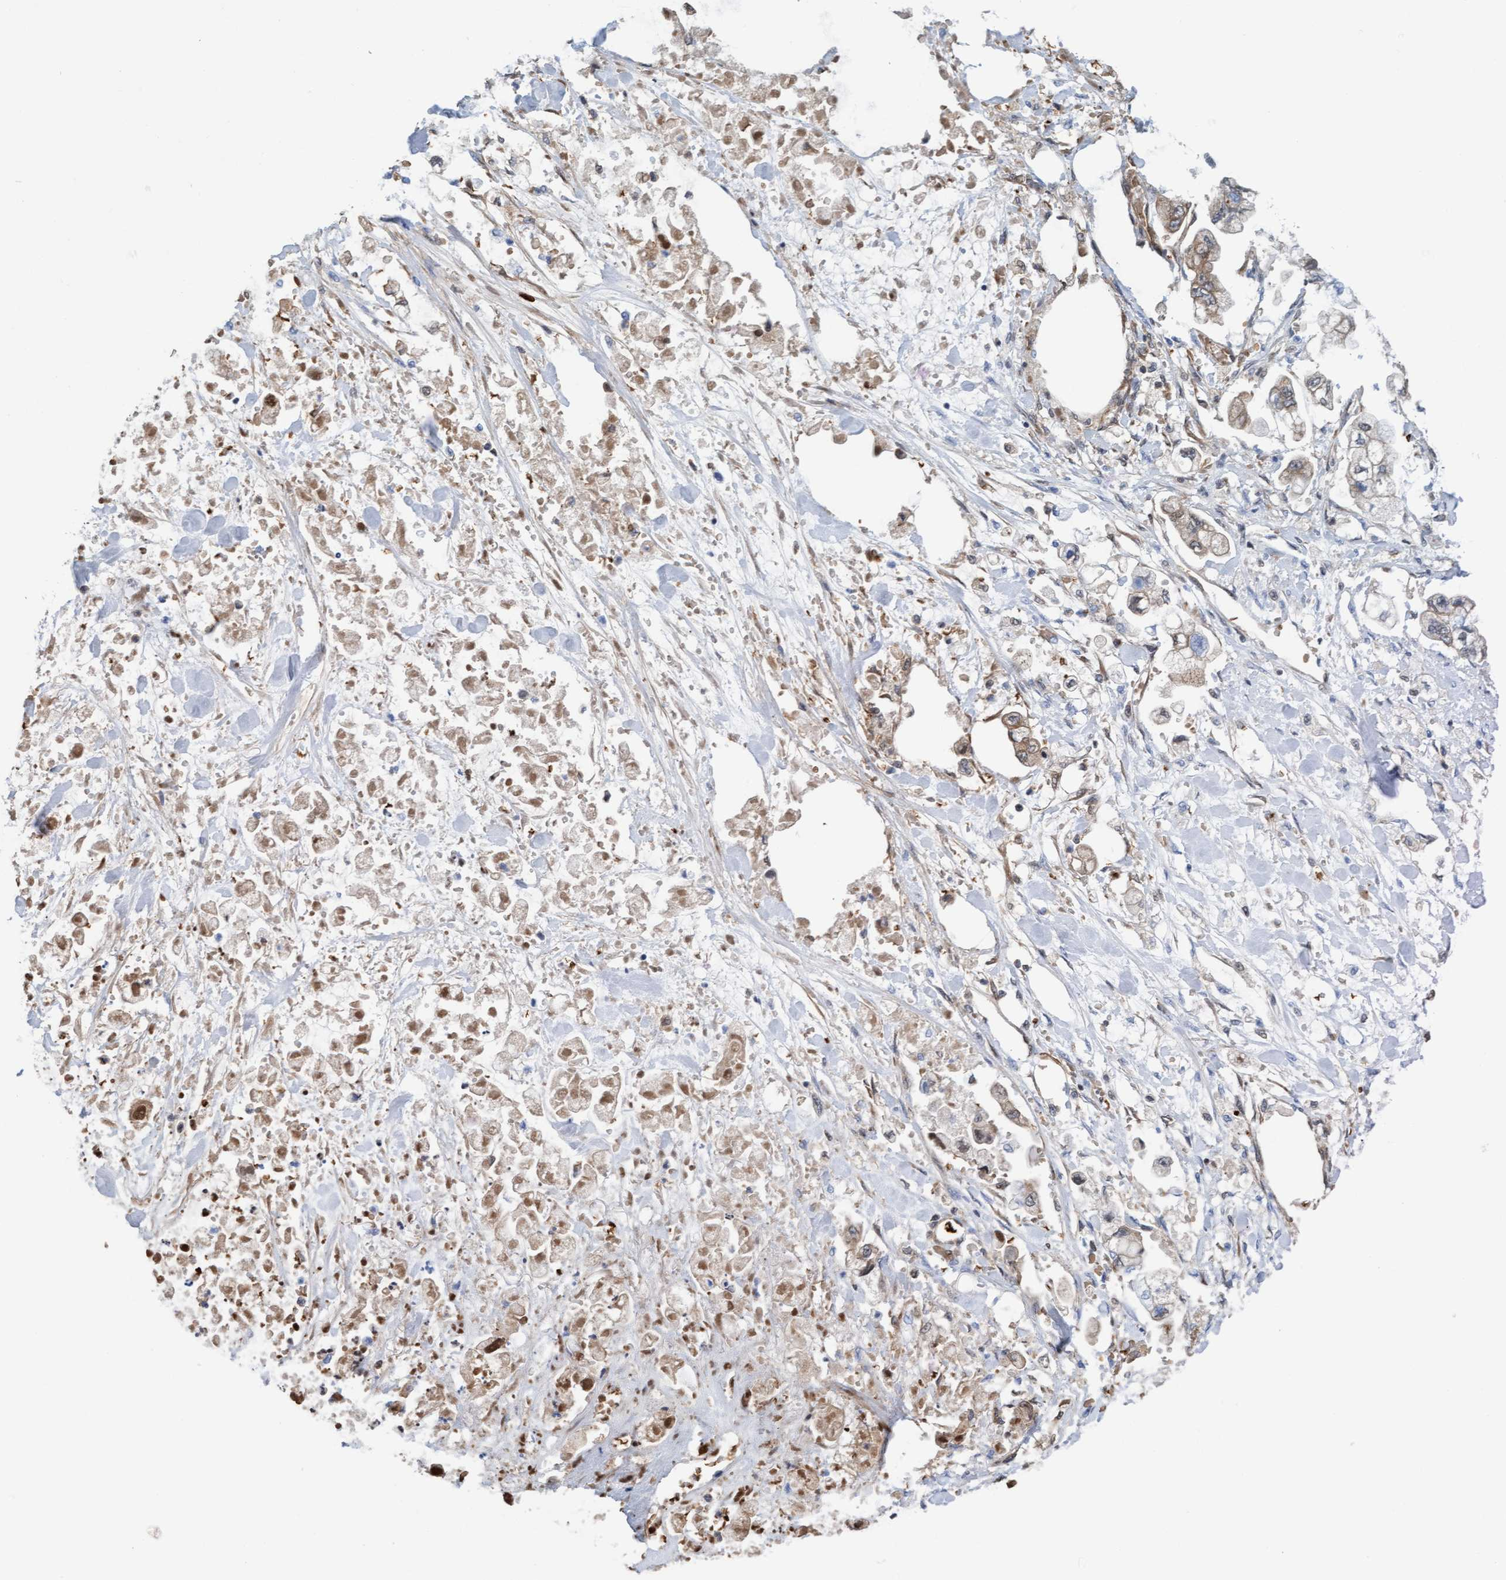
{"staining": {"intensity": "weak", "quantity": "25%-75%", "location": "cytoplasmic/membranous"}, "tissue": "stomach cancer", "cell_type": "Tumor cells", "image_type": "cancer", "snomed": [{"axis": "morphology", "description": "Normal tissue, NOS"}, {"axis": "morphology", "description": "Adenocarcinoma, NOS"}, {"axis": "topography", "description": "Stomach"}], "caption": "Immunohistochemistry (IHC) of human stomach cancer (adenocarcinoma) displays low levels of weak cytoplasmic/membranous staining in approximately 25%-75% of tumor cells. (IHC, brightfield microscopy, high magnification).", "gene": "P2RX5", "patient": {"sex": "male", "age": 62}}